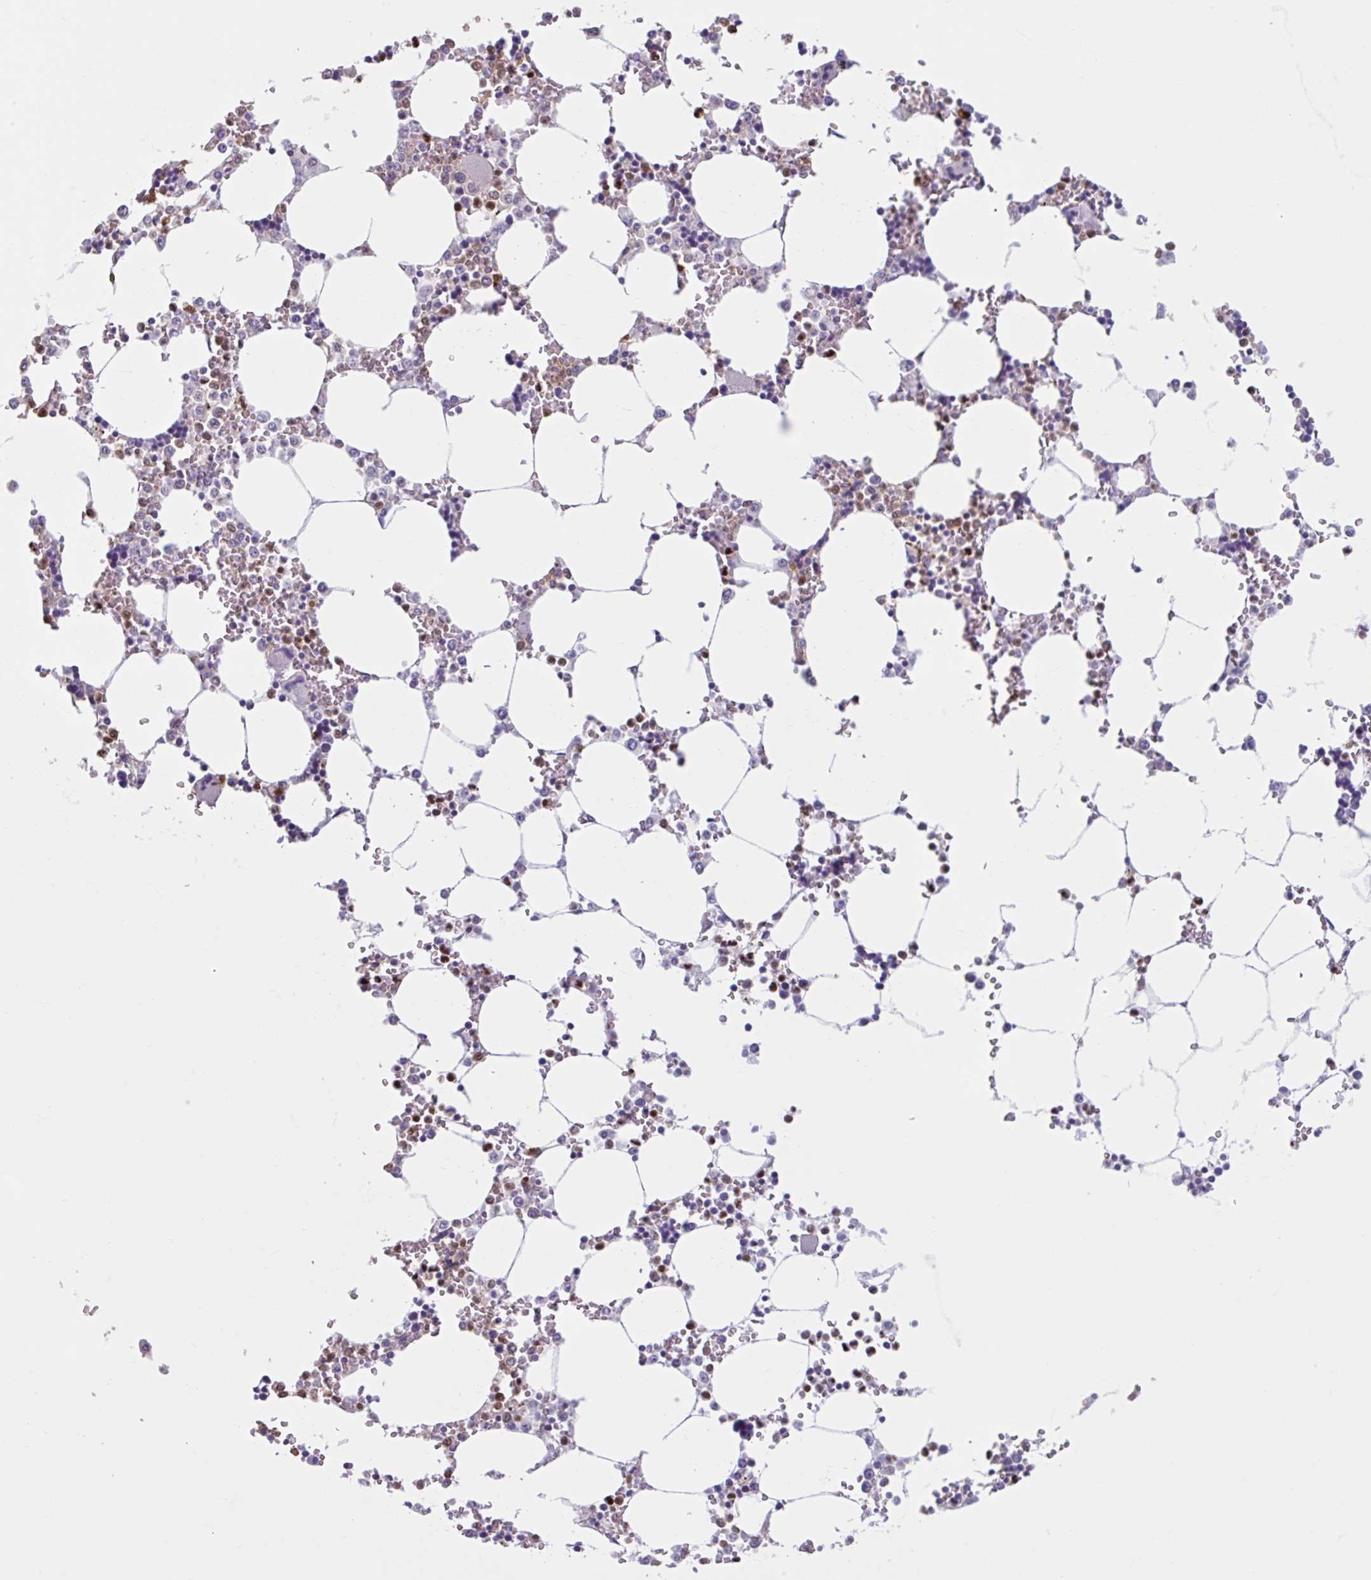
{"staining": {"intensity": "strong", "quantity": "<25%", "location": "cytoplasmic/membranous"}, "tissue": "bone marrow", "cell_type": "Hematopoietic cells", "image_type": "normal", "snomed": [{"axis": "morphology", "description": "Normal tissue, NOS"}, {"axis": "topography", "description": "Bone marrow"}], "caption": "Protein analysis of benign bone marrow shows strong cytoplasmic/membranous expression in approximately <25% of hematopoietic cells.", "gene": "CEP120", "patient": {"sex": "male", "age": 64}}